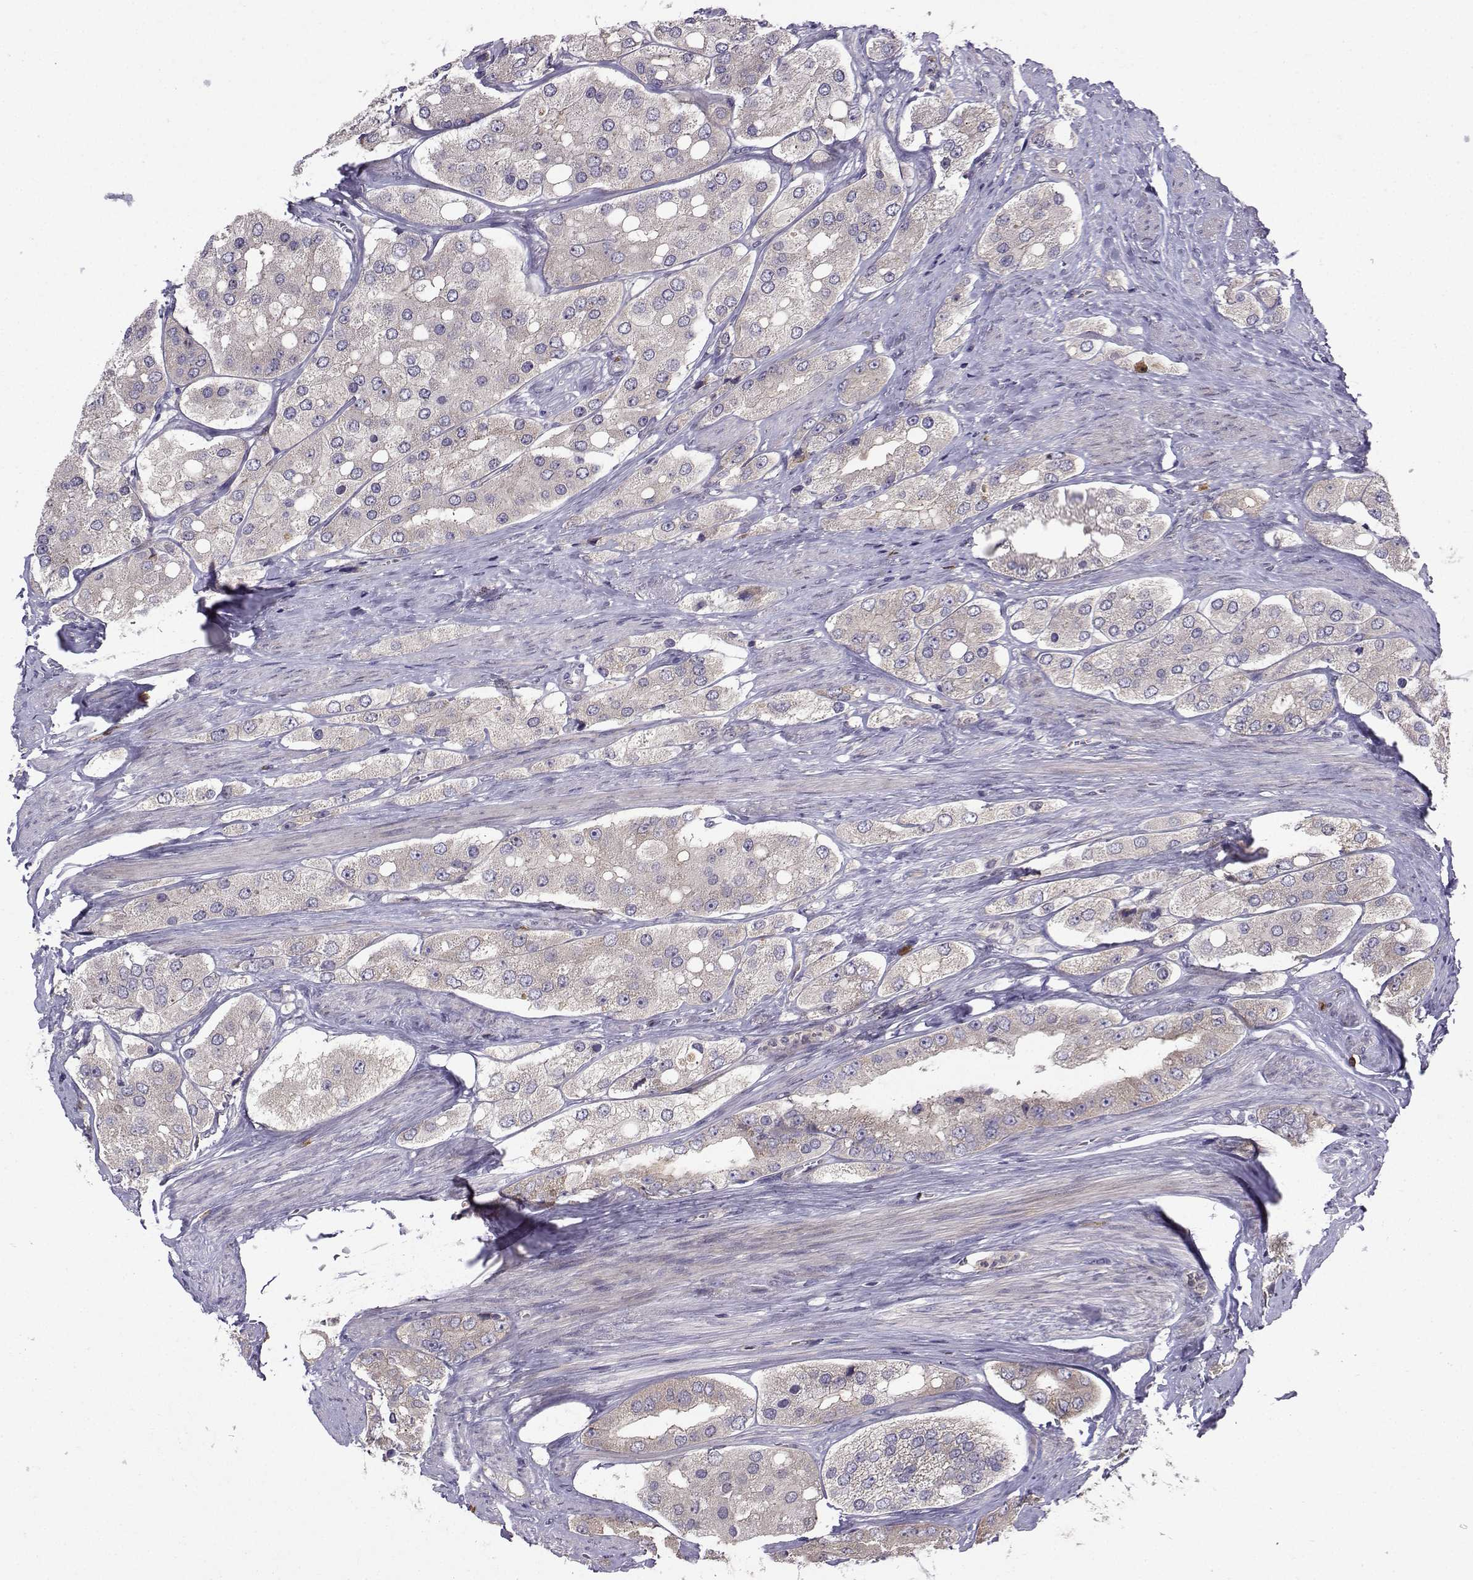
{"staining": {"intensity": "negative", "quantity": "none", "location": "none"}, "tissue": "prostate cancer", "cell_type": "Tumor cells", "image_type": "cancer", "snomed": [{"axis": "morphology", "description": "Adenocarcinoma, Low grade"}, {"axis": "topography", "description": "Prostate"}], "caption": "This is an immunohistochemistry (IHC) micrograph of human prostate cancer (low-grade adenocarcinoma). There is no positivity in tumor cells.", "gene": "STXBP5", "patient": {"sex": "male", "age": 69}}